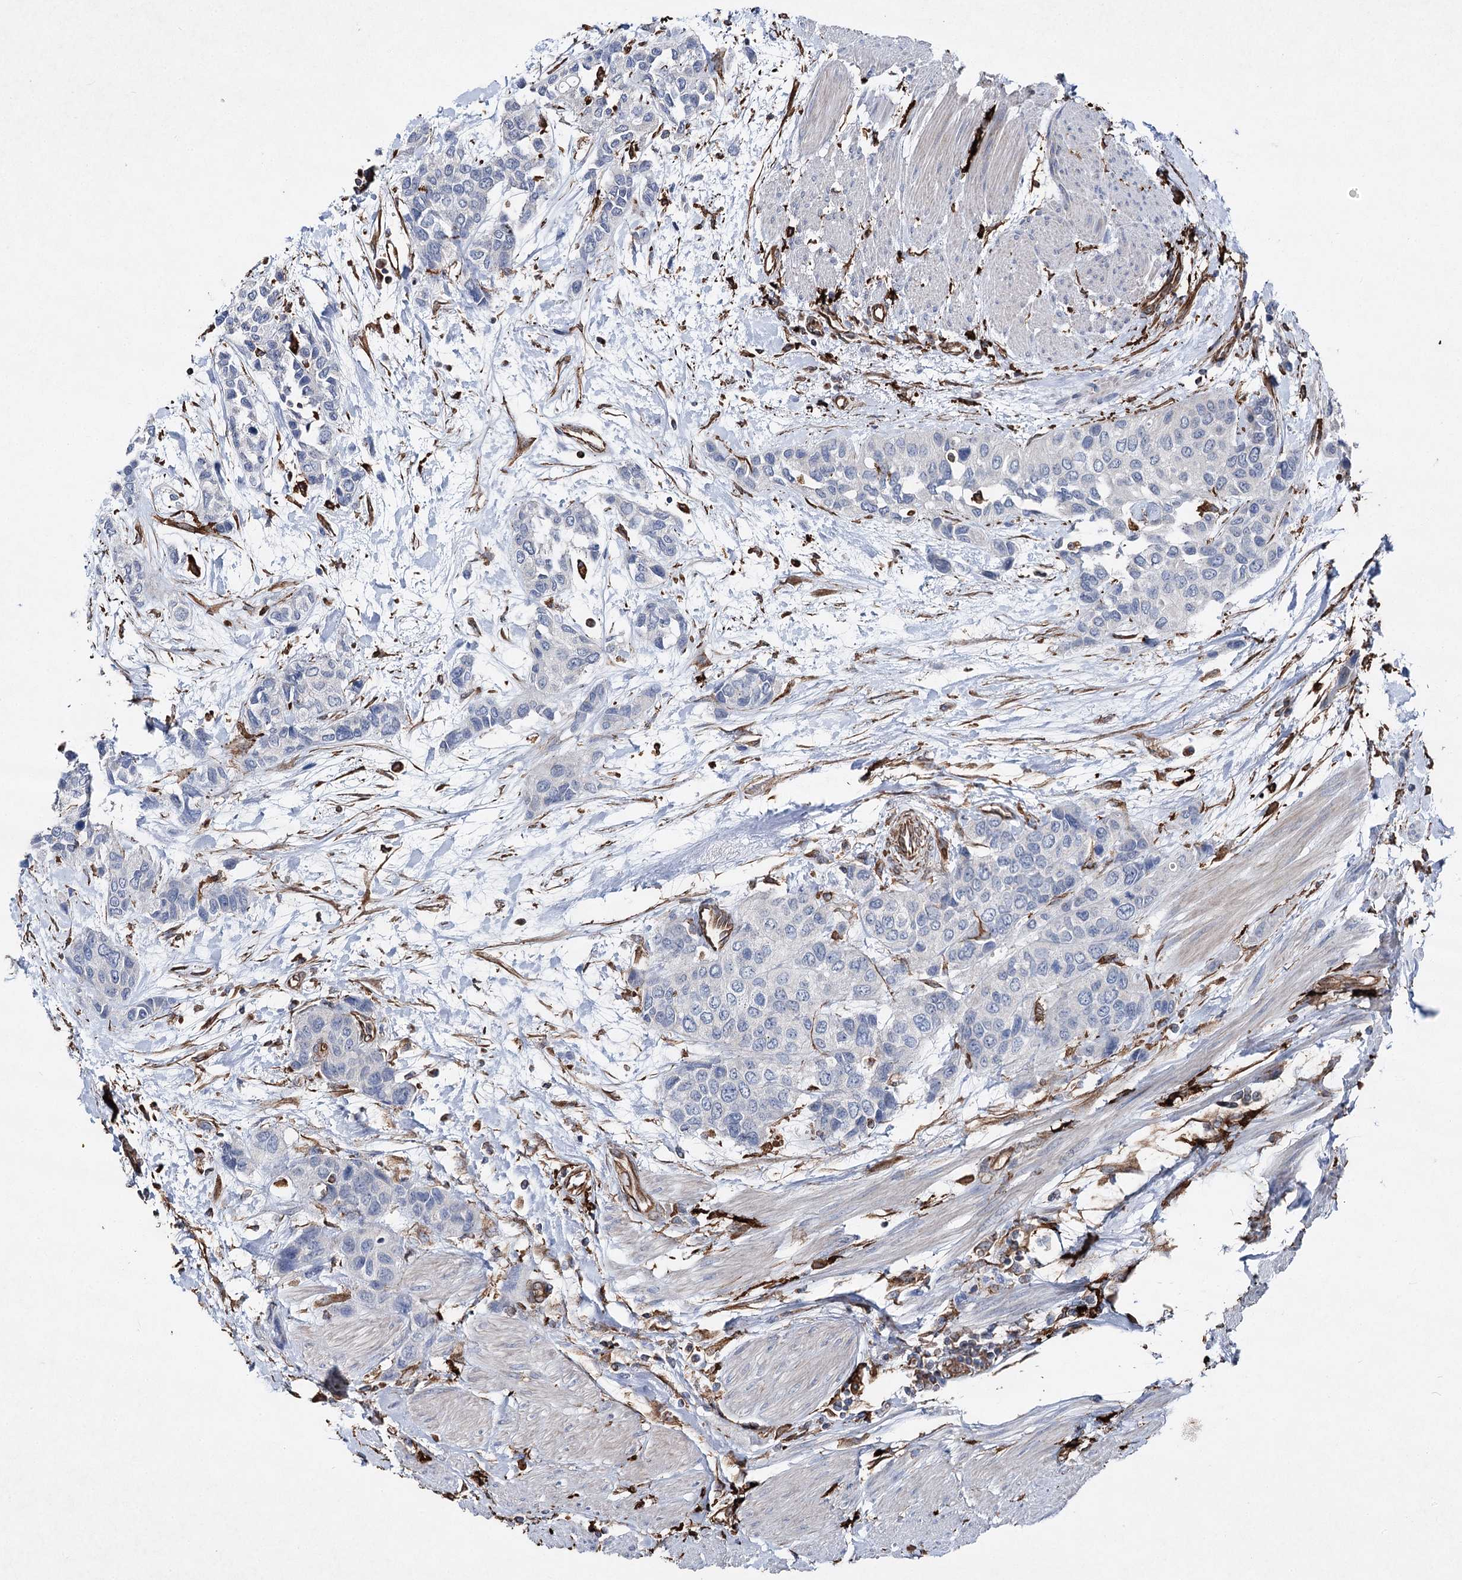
{"staining": {"intensity": "negative", "quantity": "none", "location": "none"}, "tissue": "urothelial cancer", "cell_type": "Tumor cells", "image_type": "cancer", "snomed": [{"axis": "morphology", "description": "Normal tissue, NOS"}, {"axis": "morphology", "description": "Urothelial carcinoma, High grade"}, {"axis": "topography", "description": "Vascular tissue"}, {"axis": "topography", "description": "Urinary bladder"}], "caption": "An IHC micrograph of high-grade urothelial carcinoma is shown. There is no staining in tumor cells of high-grade urothelial carcinoma.", "gene": "CLEC4M", "patient": {"sex": "female", "age": 56}}